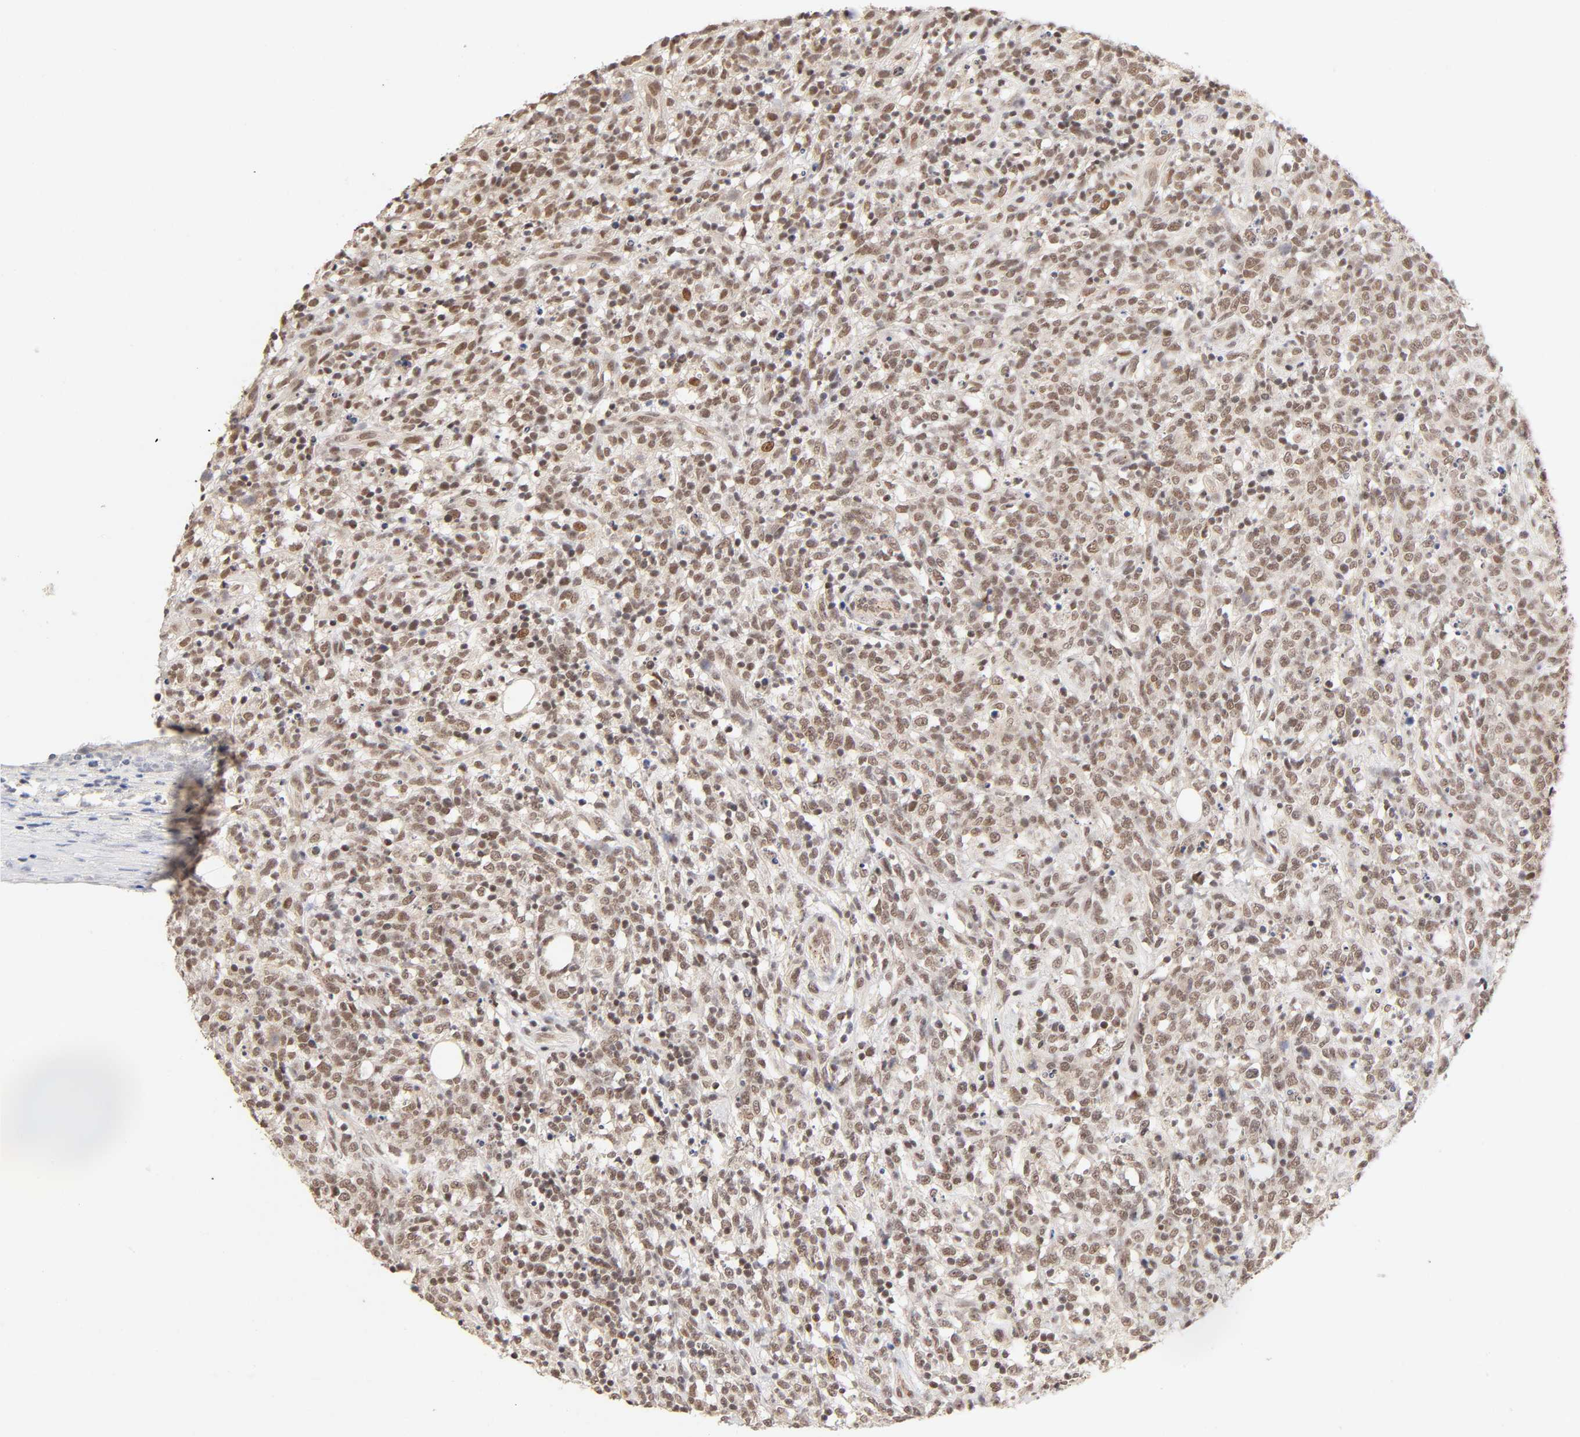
{"staining": {"intensity": "weak", "quantity": "25%-75%", "location": "cytoplasmic/membranous,nuclear"}, "tissue": "lymphoma", "cell_type": "Tumor cells", "image_type": "cancer", "snomed": [{"axis": "morphology", "description": "Malignant lymphoma, non-Hodgkin's type, High grade"}, {"axis": "topography", "description": "Lymph node"}], "caption": "A low amount of weak cytoplasmic/membranous and nuclear positivity is seen in approximately 25%-75% of tumor cells in lymphoma tissue.", "gene": "TAF10", "patient": {"sex": "female", "age": 73}}